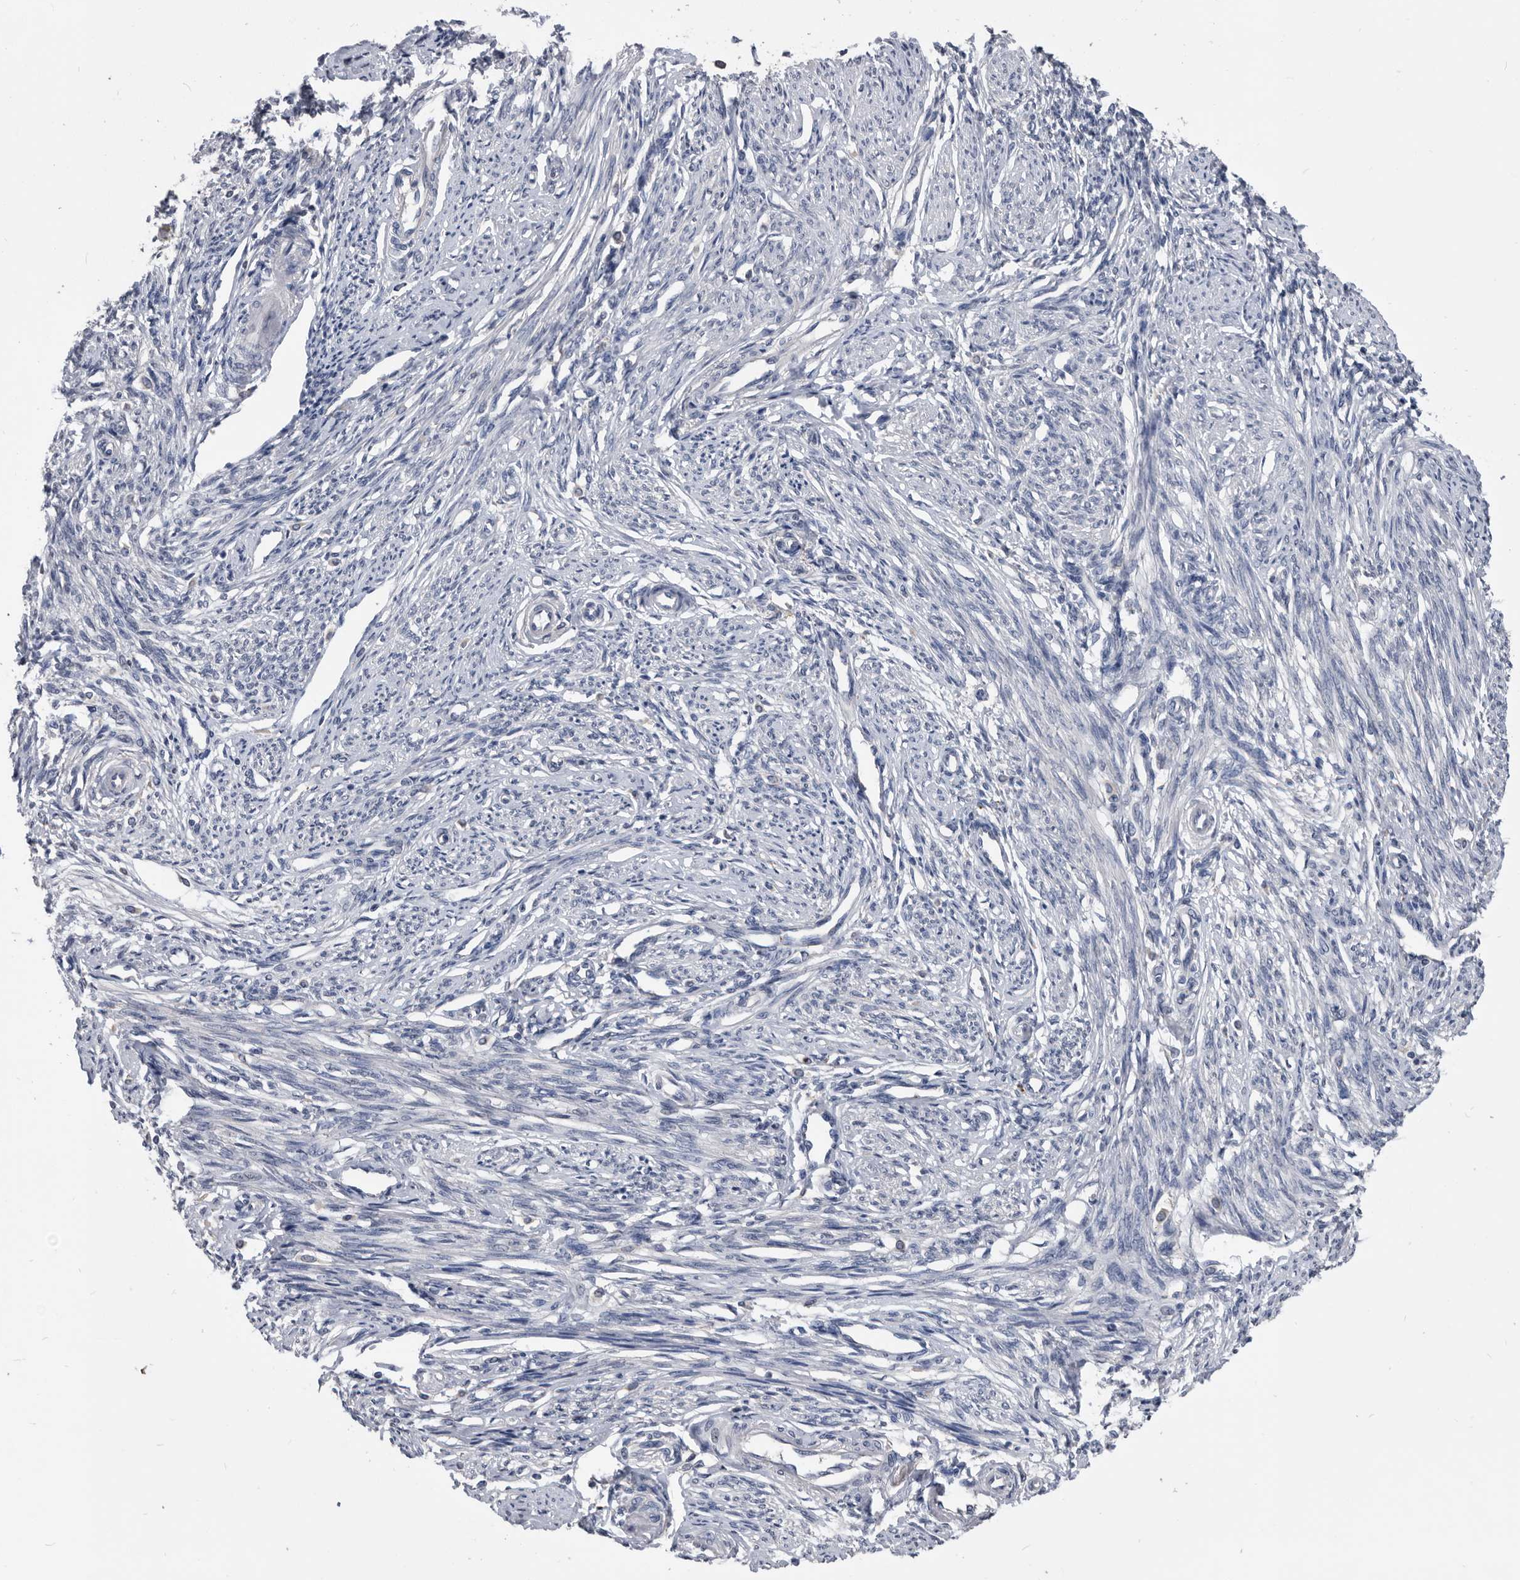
{"staining": {"intensity": "negative", "quantity": "none", "location": "none"}, "tissue": "endometrium", "cell_type": "Cells in endometrial stroma", "image_type": "normal", "snomed": [{"axis": "morphology", "description": "Normal tissue, NOS"}, {"axis": "topography", "description": "Endometrium"}], "caption": "The IHC micrograph has no significant staining in cells in endometrial stroma of endometrium. (DAB (3,3'-diaminobenzidine) immunohistochemistry visualized using brightfield microscopy, high magnification).", "gene": "PDXK", "patient": {"sex": "female", "age": 56}}